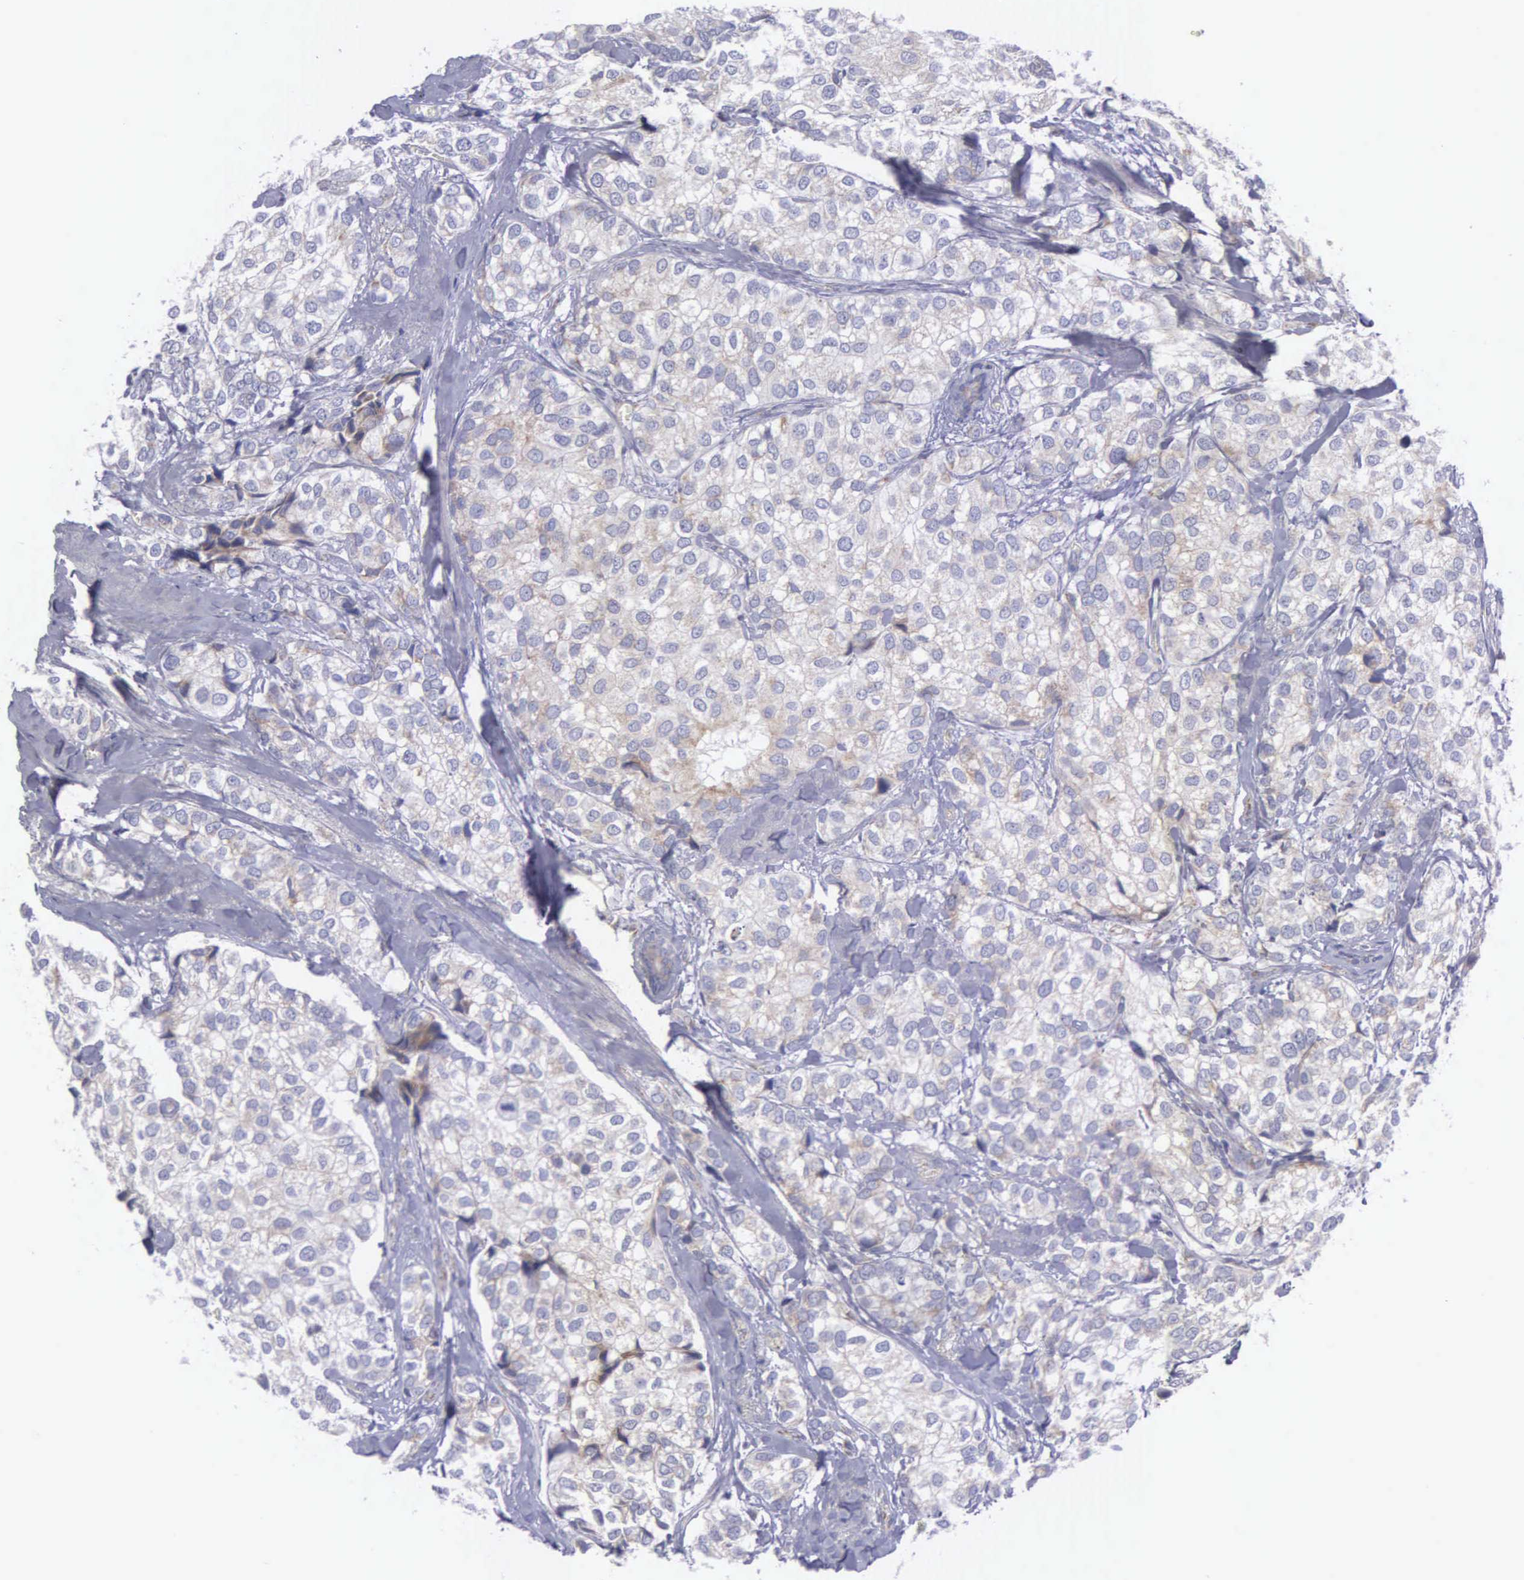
{"staining": {"intensity": "weak", "quantity": "<25%", "location": "cytoplasmic/membranous"}, "tissue": "breast cancer", "cell_type": "Tumor cells", "image_type": "cancer", "snomed": [{"axis": "morphology", "description": "Duct carcinoma"}, {"axis": "topography", "description": "Breast"}], "caption": "Tumor cells are negative for protein expression in human breast cancer (infiltrating ductal carcinoma).", "gene": "SYNJ2BP", "patient": {"sex": "female", "age": 68}}